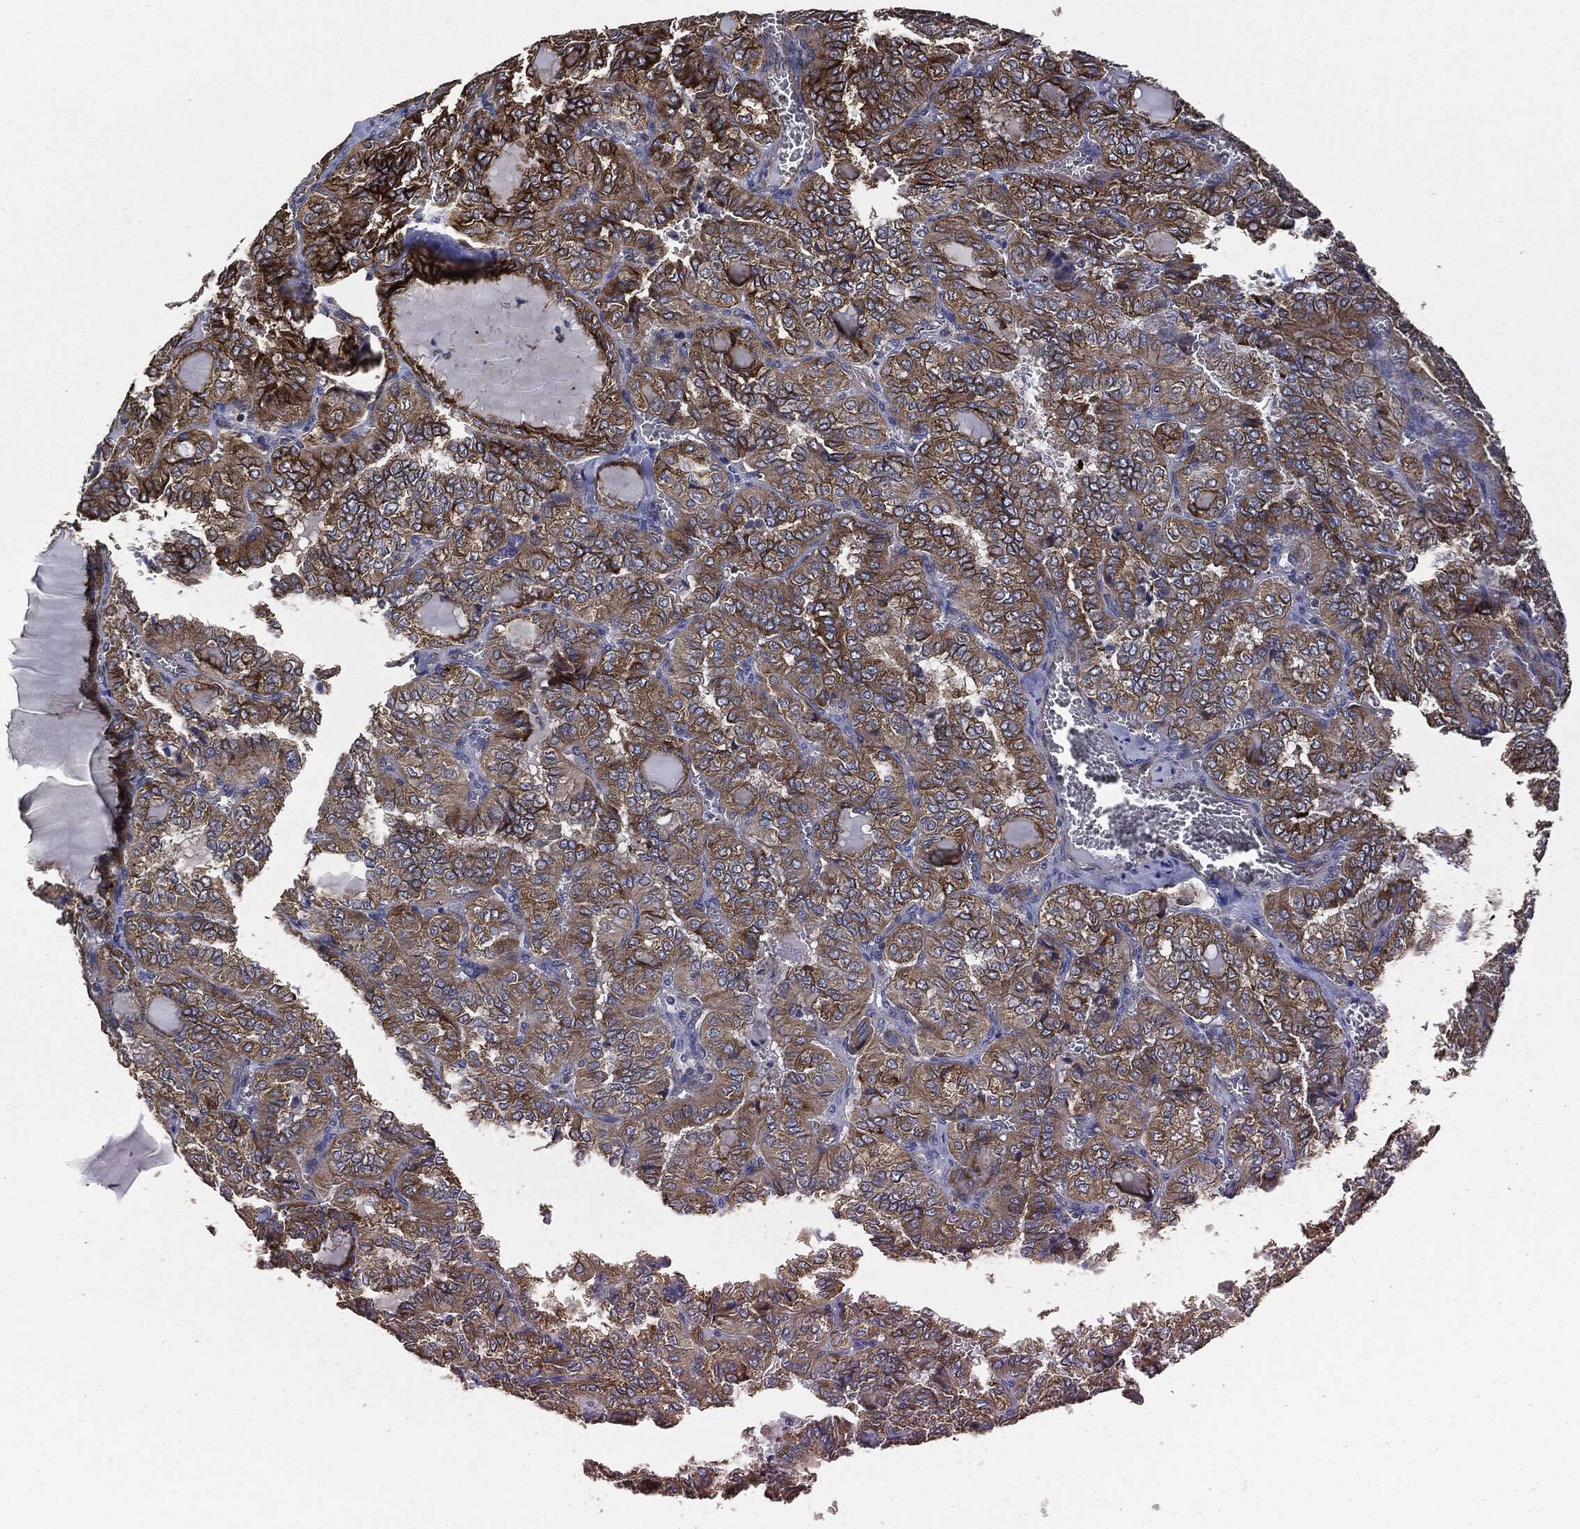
{"staining": {"intensity": "strong", "quantity": "25%-75%", "location": "cytoplasmic/membranous"}, "tissue": "thyroid cancer", "cell_type": "Tumor cells", "image_type": "cancer", "snomed": [{"axis": "morphology", "description": "Papillary adenocarcinoma, NOS"}, {"axis": "topography", "description": "Thyroid gland"}], "caption": "About 25%-75% of tumor cells in thyroid cancer (papillary adenocarcinoma) exhibit strong cytoplasmic/membranous protein positivity as visualized by brown immunohistochemical staining.", "gene": "STK3", "patient": {"sex": "female", "age": 41}}